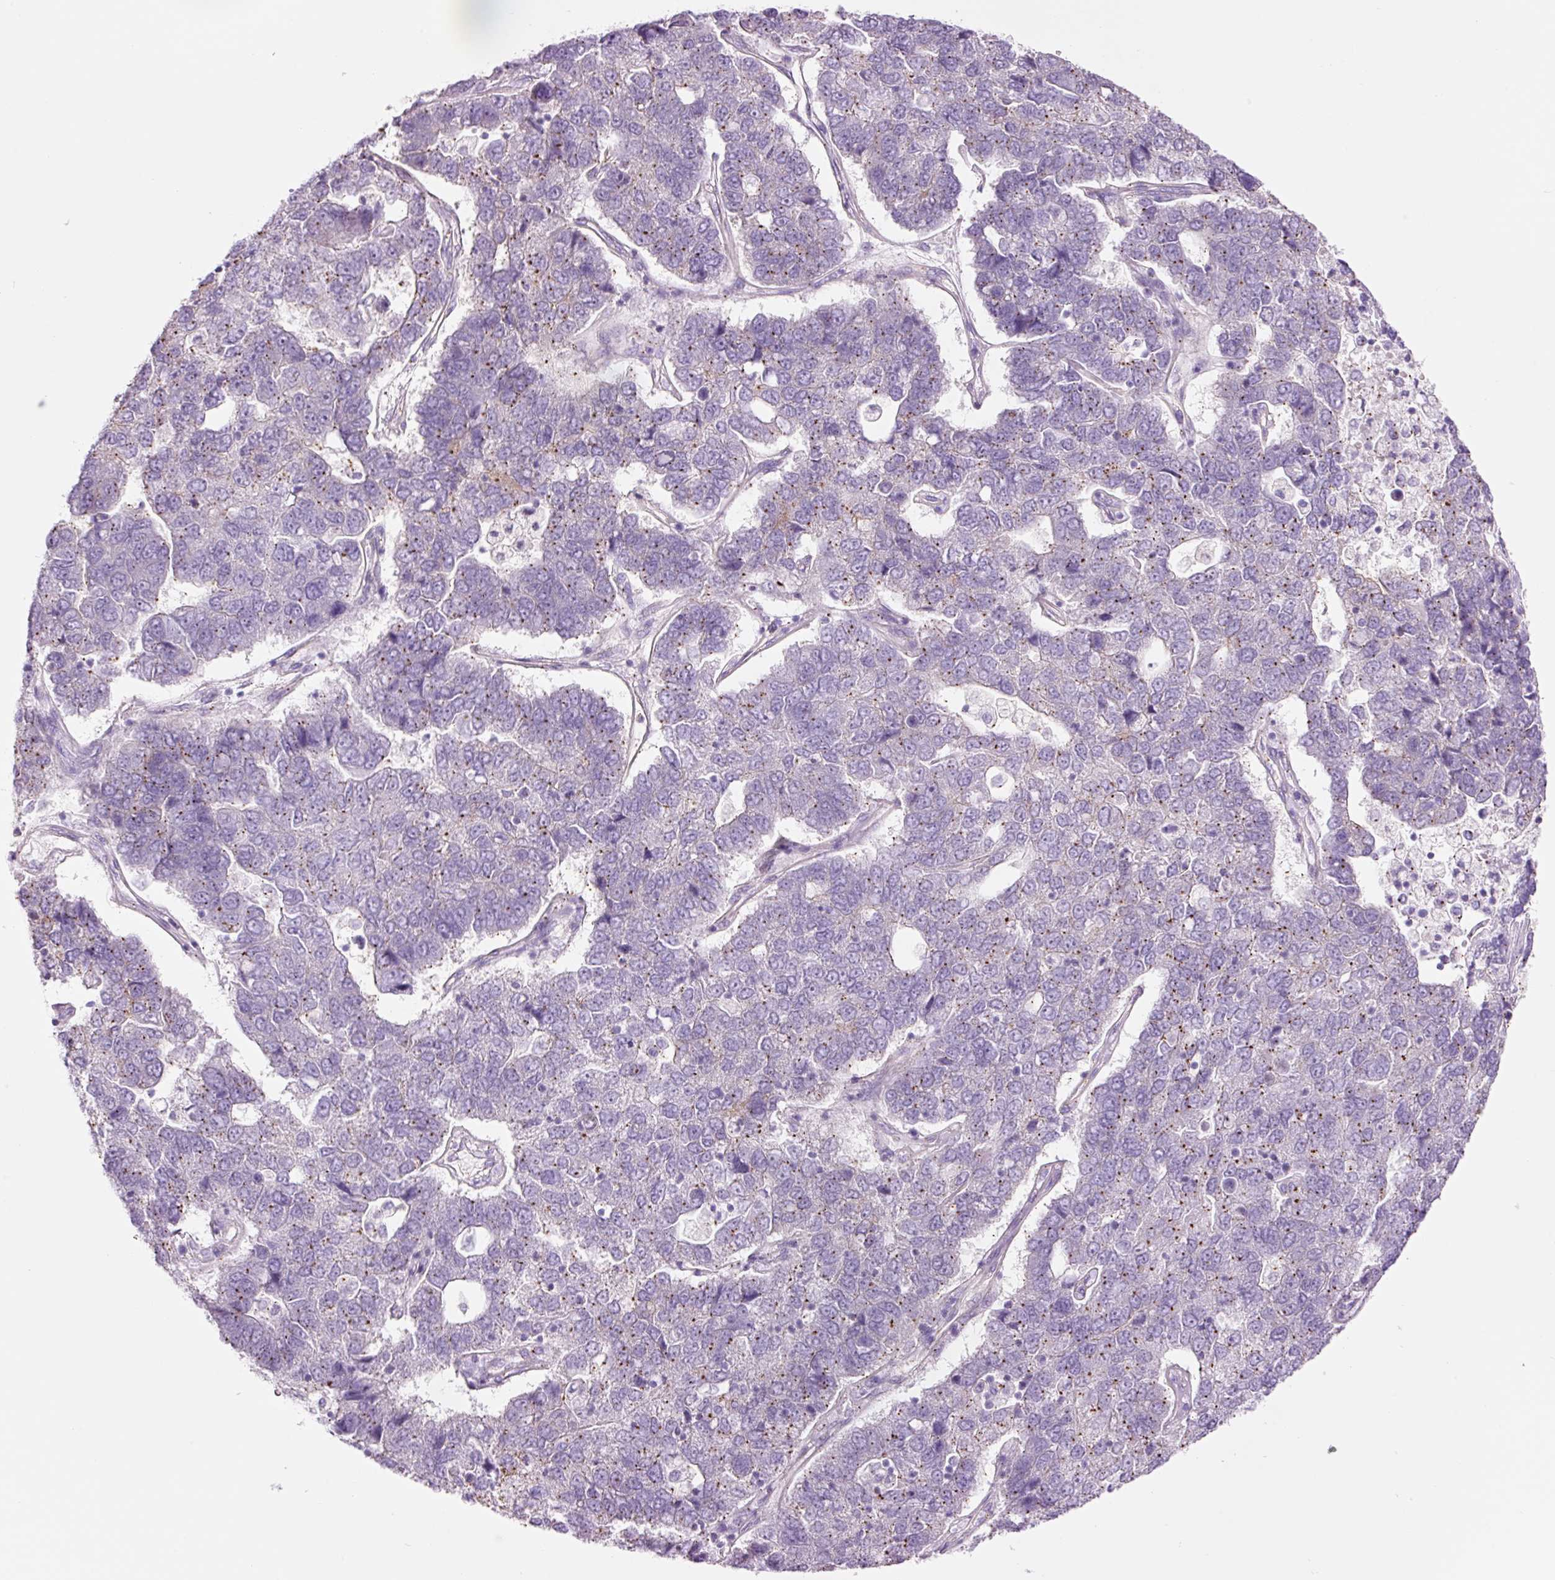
{"staining": {"intensity": "moderate", "quantity": "<25%", "location": "cytoplasmic/membranous"}, "tissue": "pancreatic cancer", "cell_type": "Tumor cells", "image_type": "cancer", "snomed": [{"axis": "morphology", "description": "Adenocarcinoma, NOS"}, {"axis": "topography", "description": "Pancreas"}], "caption": "The histopathology image demonstrates staining of pancreatic cancer (adenocarcinoma), revealing moderate cytoplasmic/membranous protein staining (brown color) within tumor cells. Using DAB (brown) and hematoxylin (blue) stains, captured at high magnification using brightfield microscopy.", "gene": "HSPA4L", "patient": {"sex": "female", "age": 61}}